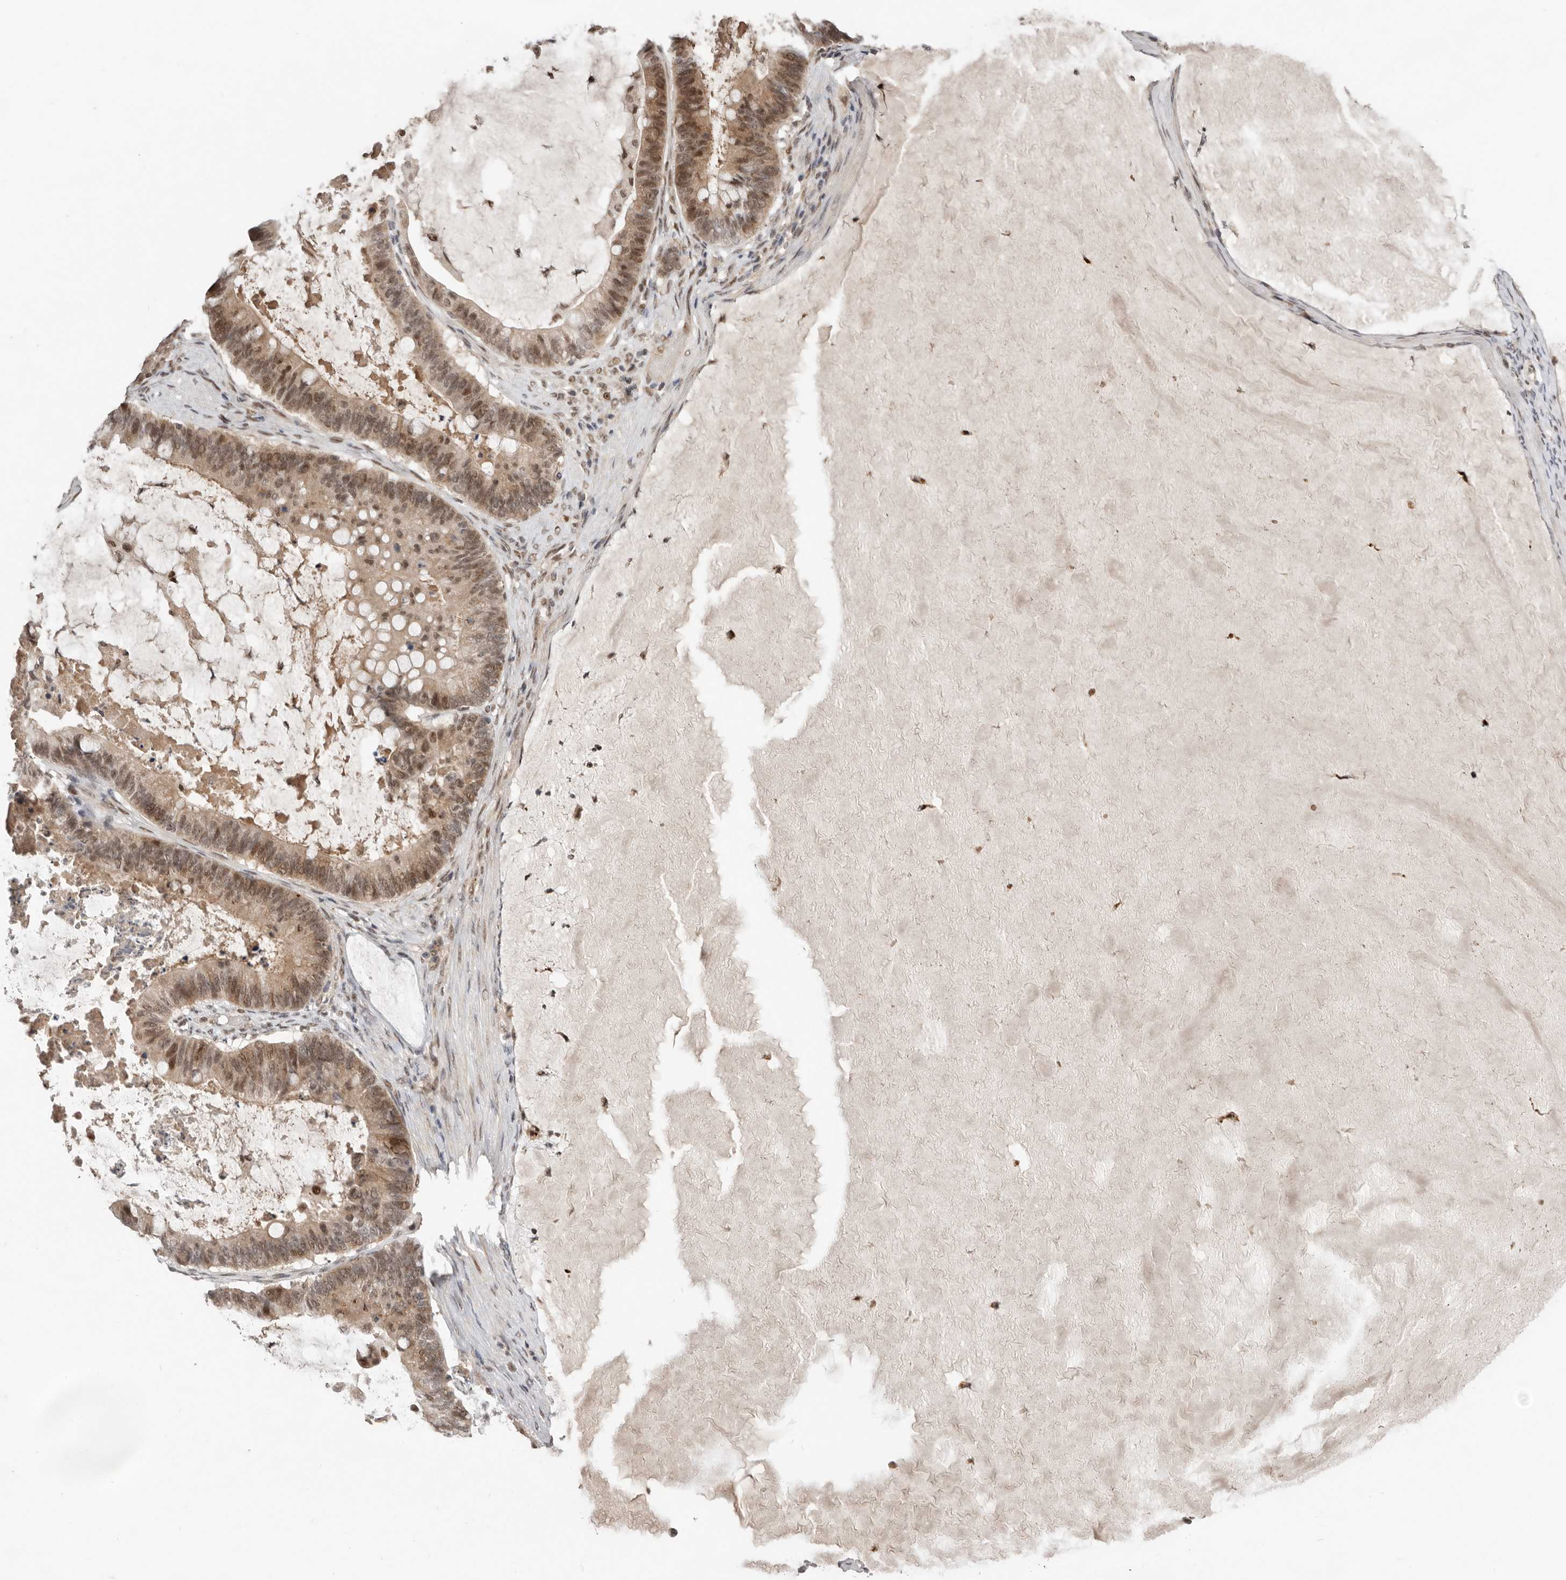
{"staining": {"intensity": "moderate", "quantity": ">75%", "location": "cytoplasmic/membranous,nuclear"}, "tissue": "ovarian cancer", "cell_type": "Tumor cells", "image_type": "cancer", "snomed": [{"axis": "morphology", "description": "Cystadenocarcinoma, mucinous, NOS"}, {"axis": "topography", "description": "Ovary"}], "caption": "Tumor cells exhibit medium levels of moderate cytoplasmic/membranous and nuclear staining in approximately >75% of cells in mucinous cystadenocarcinoma (ovarian). Nuclei are stained in blue.", "gene": "BRCA2", "patient": {"sex": "female", "age": 61}}